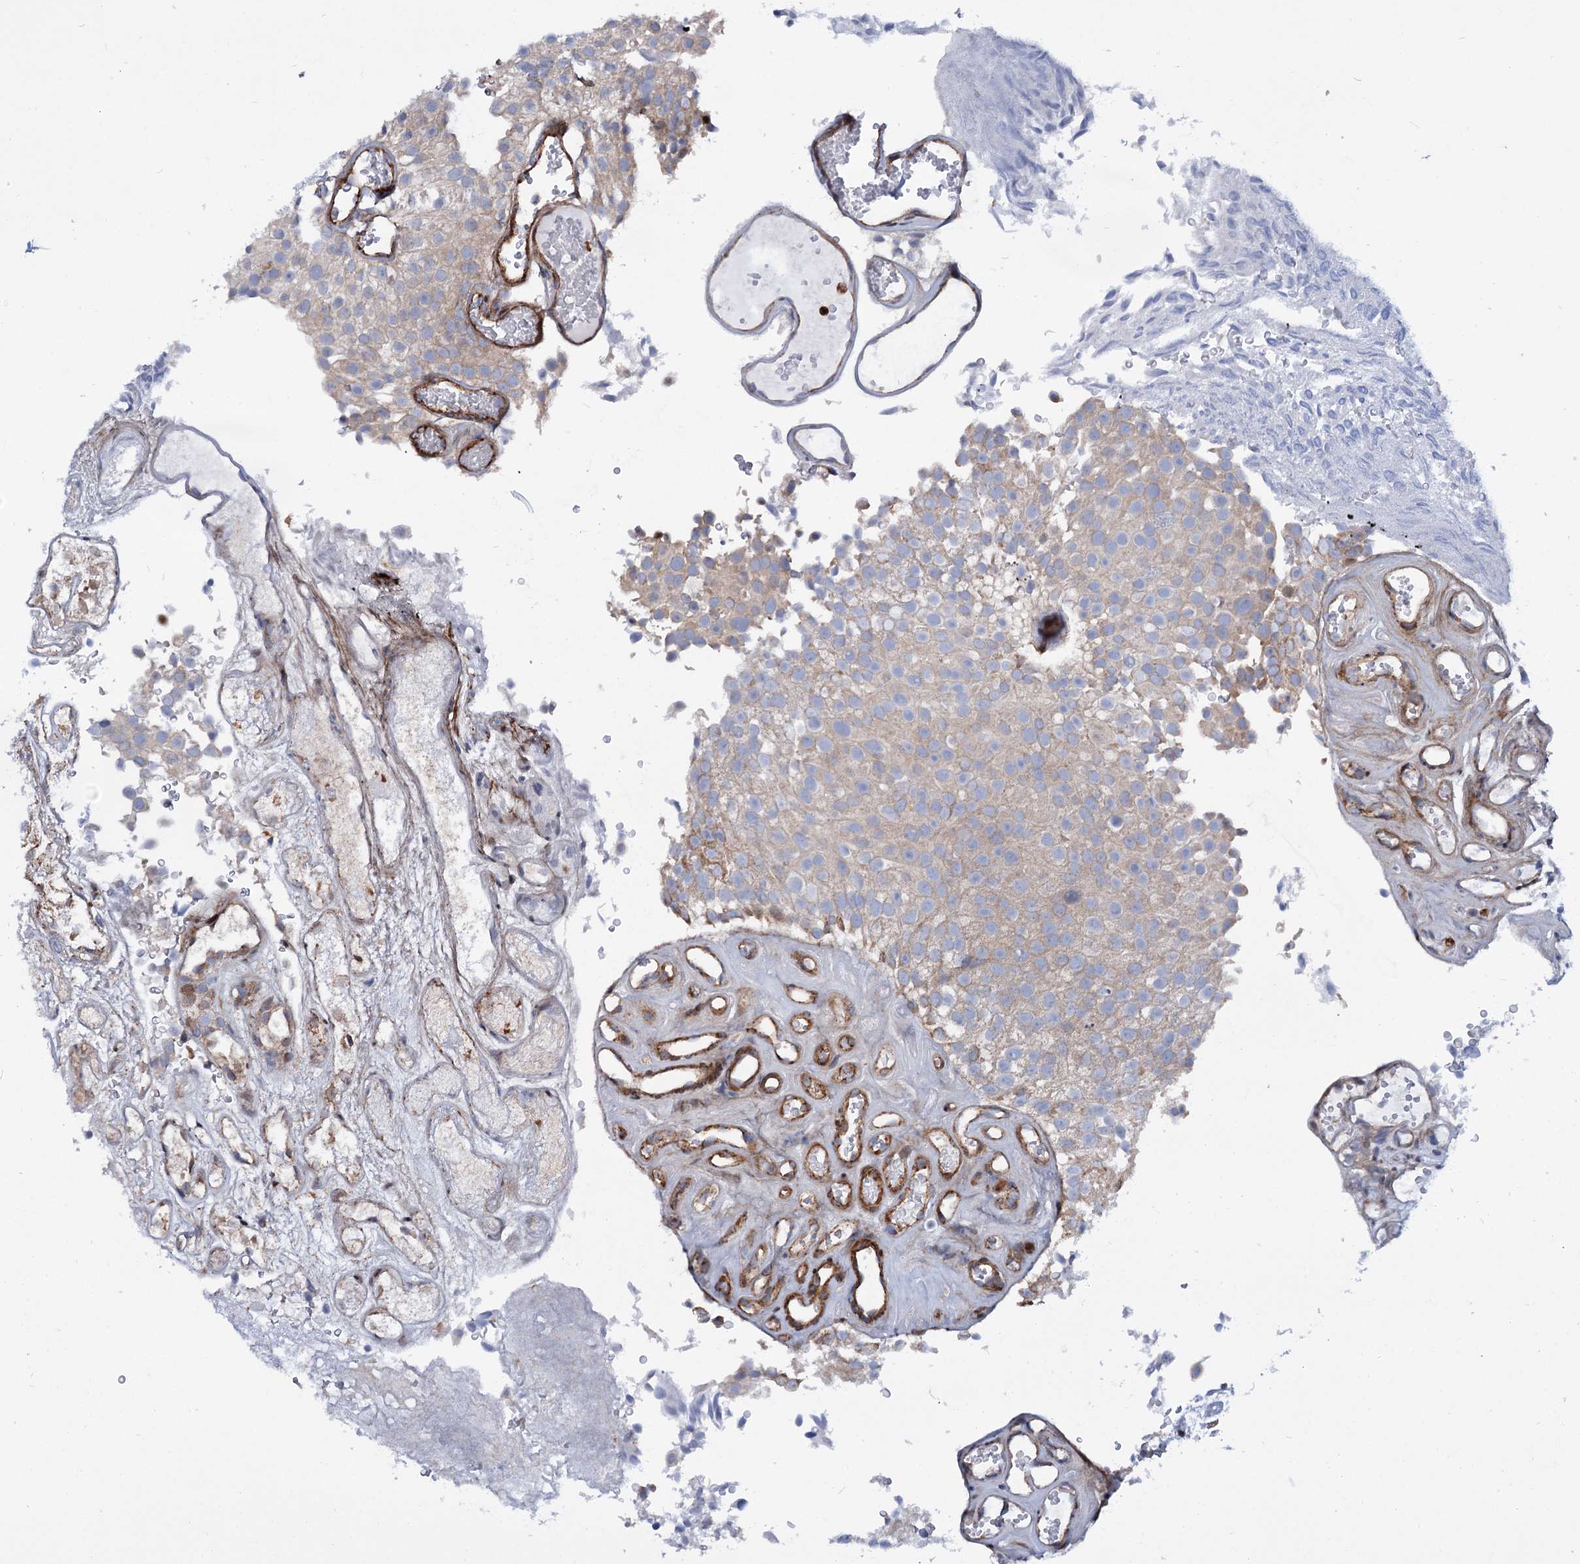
{"staining": {"intensity": "weak", "quantity": "<25%", "location": "cytoplasmic/membranous"}, "tissue": "urothelial cancer", "cell_type": "Tumor cells", "image_type": "cancer", "snomed": [{"axis": "morphology", "description": "Urothelial carcinoma, Low grade"}, {"axis": "topography", "description": "Urinary bladder"}], "caption": "Tumor cells show no significant protein expression in urothelial carcinoma (low-grade).", "gene": "THAP9", "patient": {"sex": "male", "age": 78}}